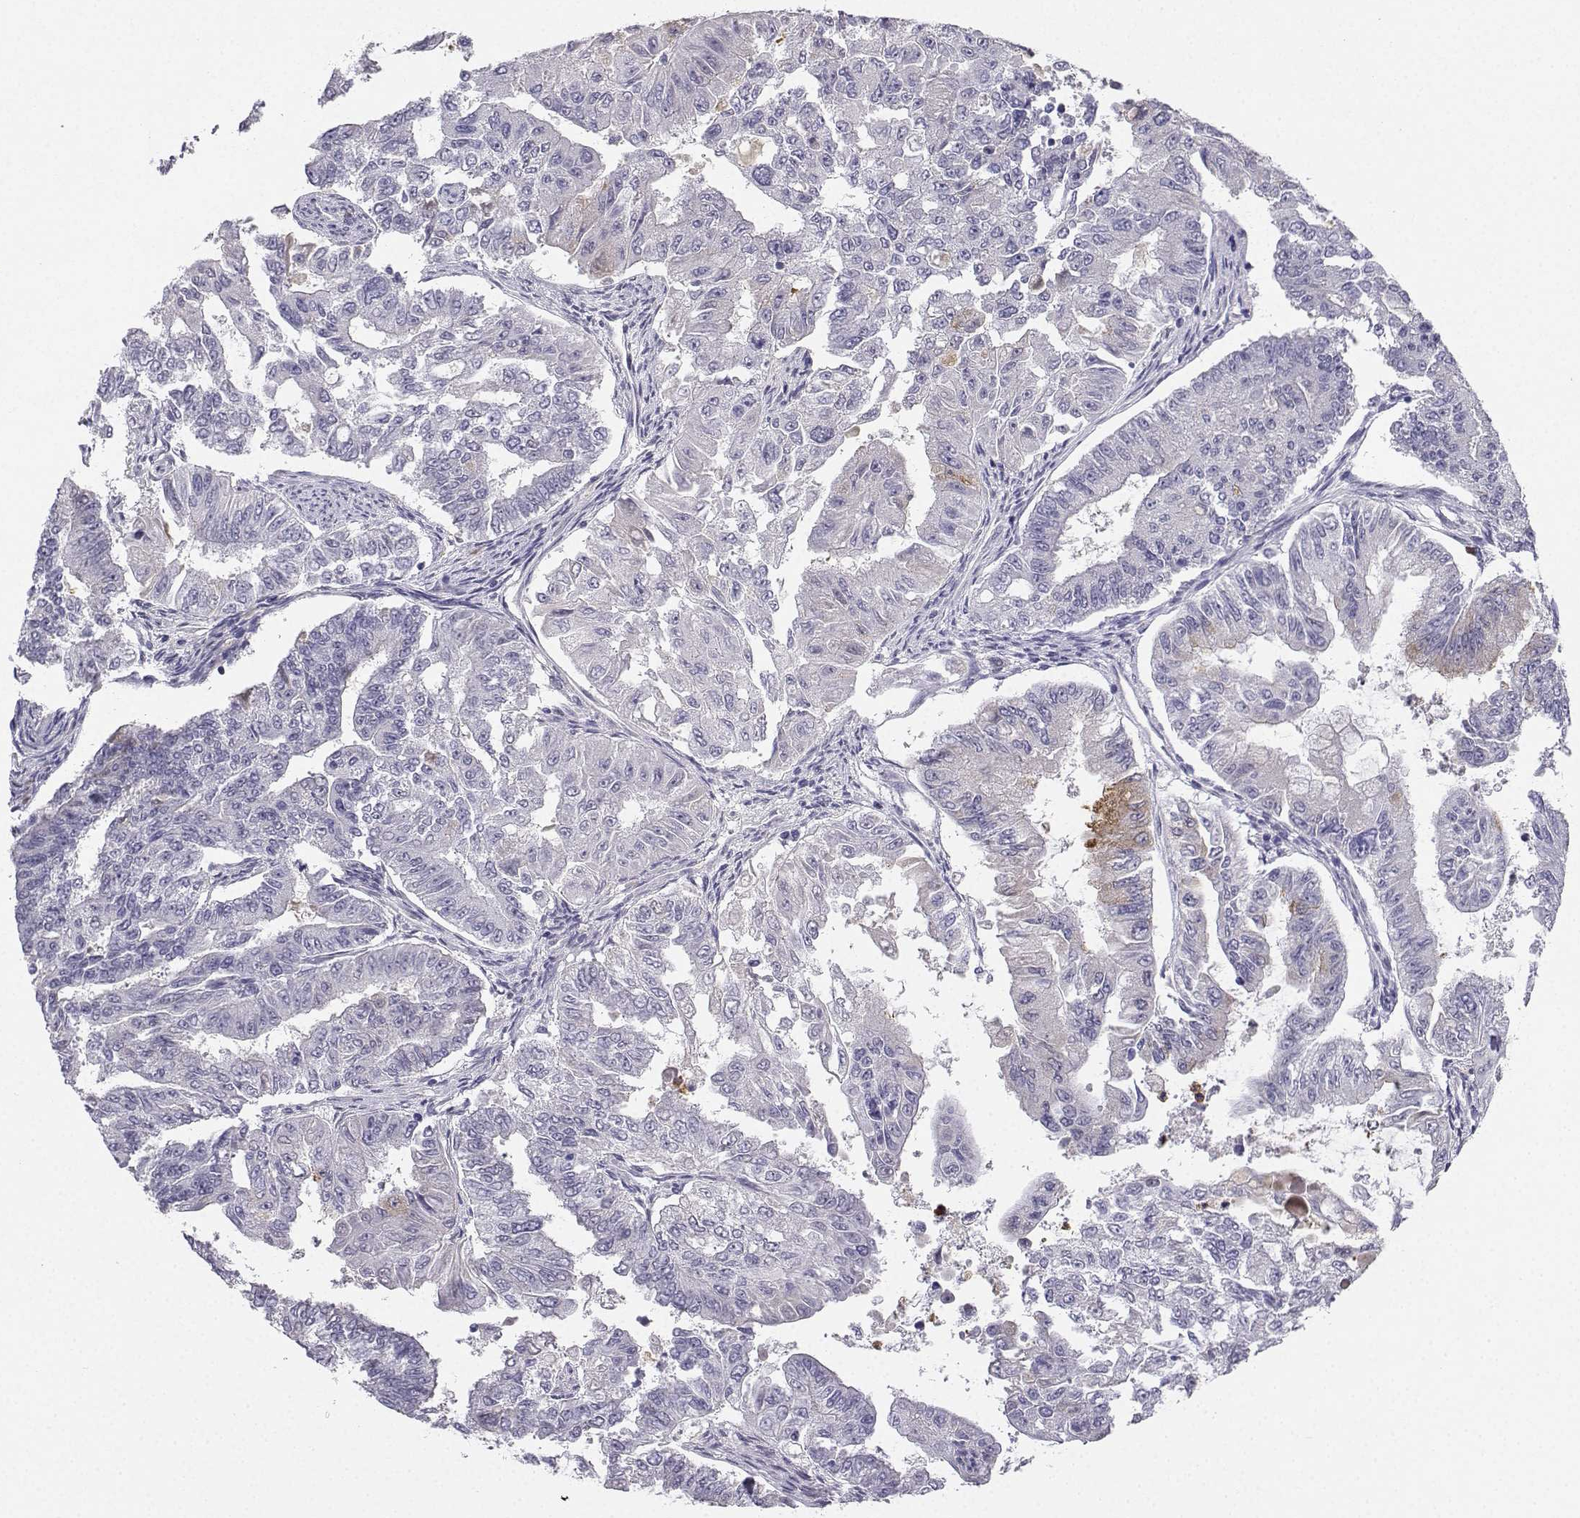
{"staining": {"intensity": "negative", "quantity": "none", "location": "none"}, "tissue": "endometrial cancer", "cell_type": "Tumor cells", "image_type": "cancer", "snomed": [{"axis": "morphology", "description": "Adenocarcinoma, NOS"}, {"axis": "topography", "description": "Uterus"}], "caption": "Micrograph shows no protein staining in tumor cells of endometrial adenocarcinoma tissue. (DAB immunohistochemistry (IHC) visualized using brightfield microscopy, high magnification).", "gene": "CALY", "patient": {"sex": "female", "age": 59}}